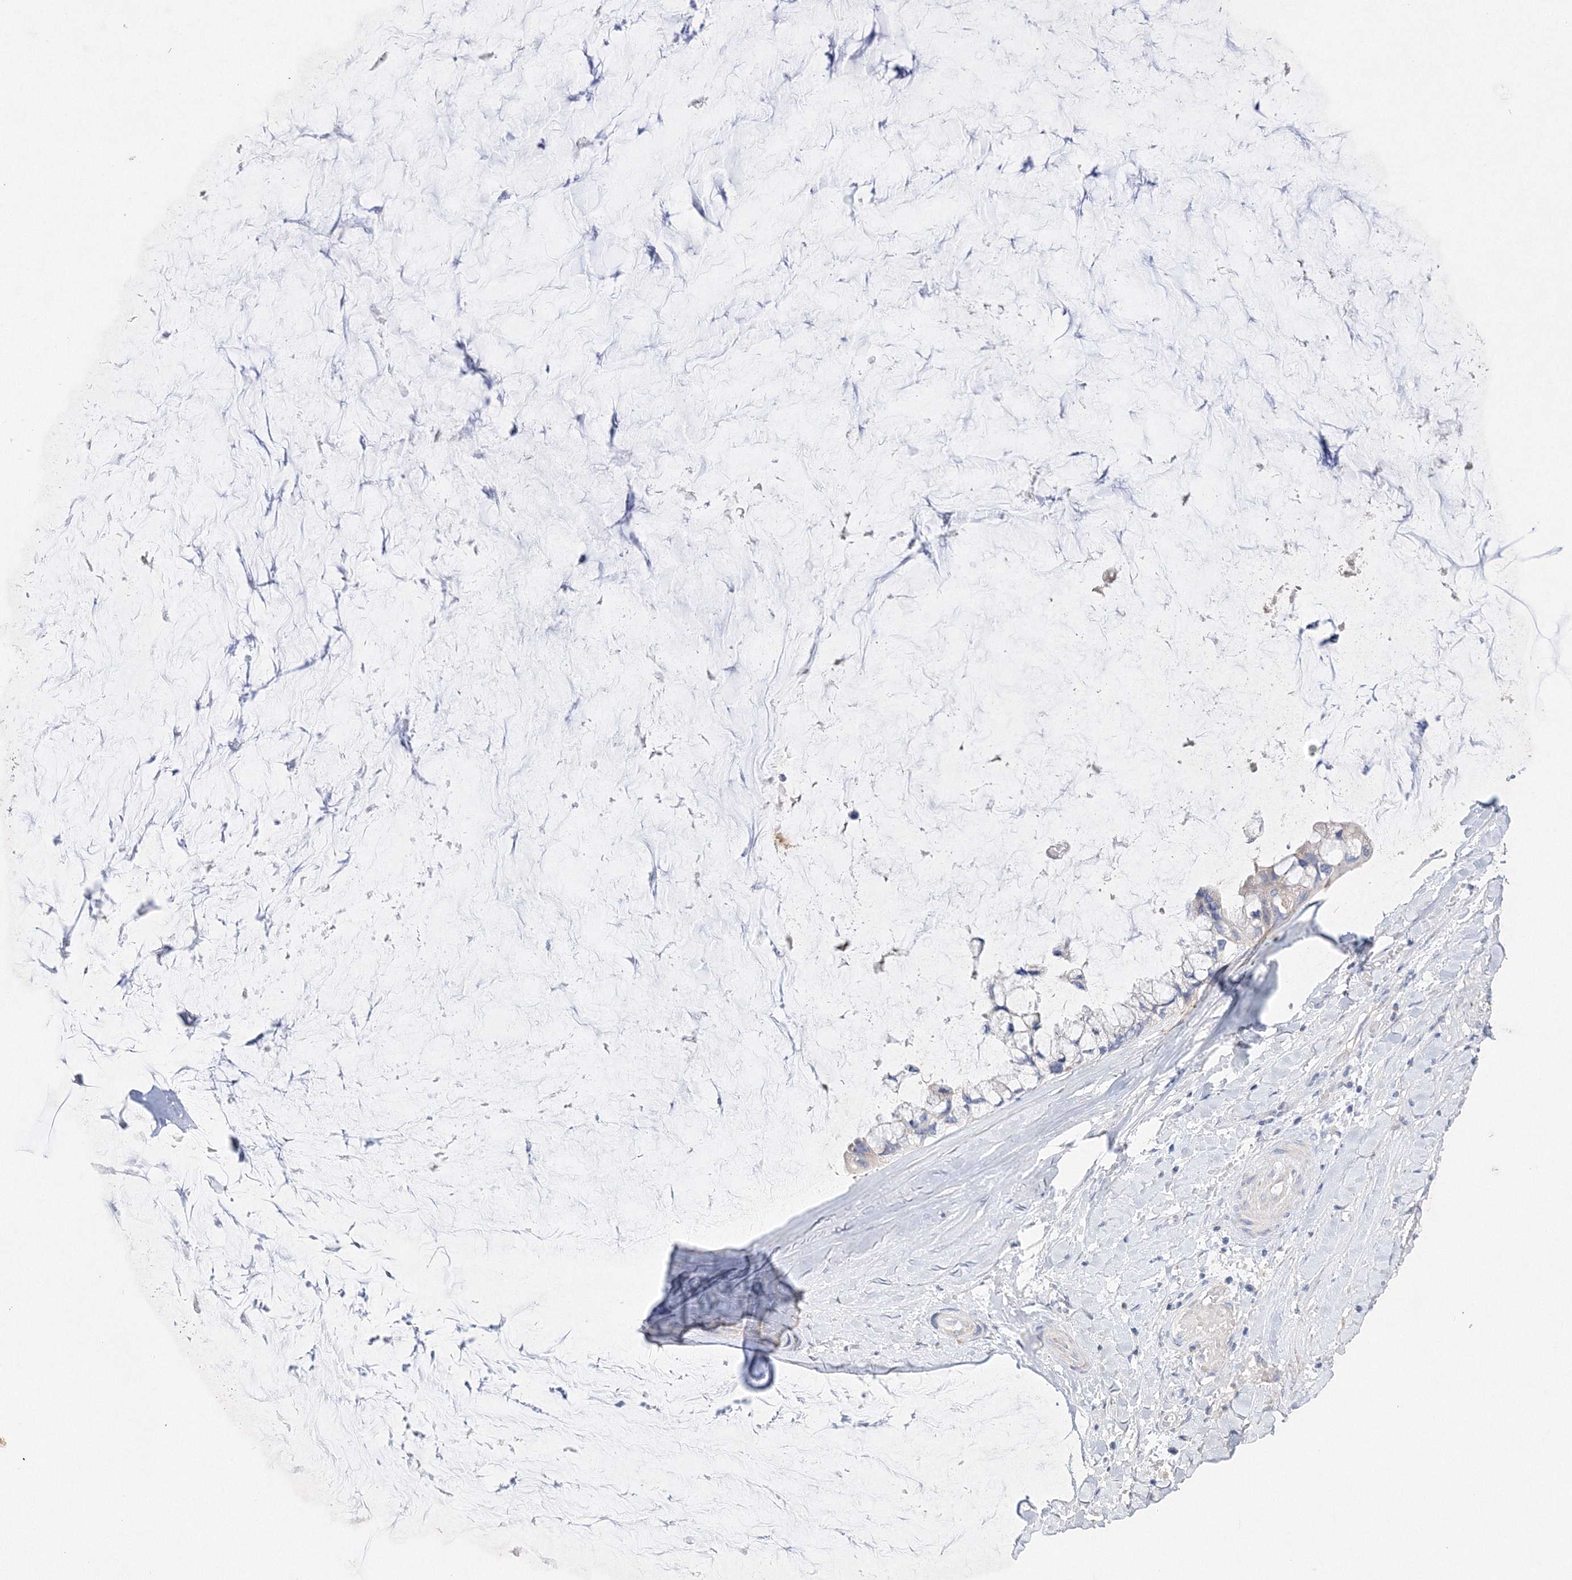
{"staining": {"intensity": "negative", "quantity": "none", "location": "none"}, "tissue": "ovarian cancer", "cell_type": "Tumor cells", "image_type": "cancer", "snomed": [{"axis": "morphology", "description": "Cystadenocarcinoma, mucinous, NOS"}, {"axis": "topography", "description": "Ovary"}], "caption": "Human mucinous cystadenocarcinoma (ovarian) stained for a protein using immunohistochemistry (IHC) shows no positivity in tumor cells.", "gene": "GLS", "patient": {"sex": "female", "age": 39}}